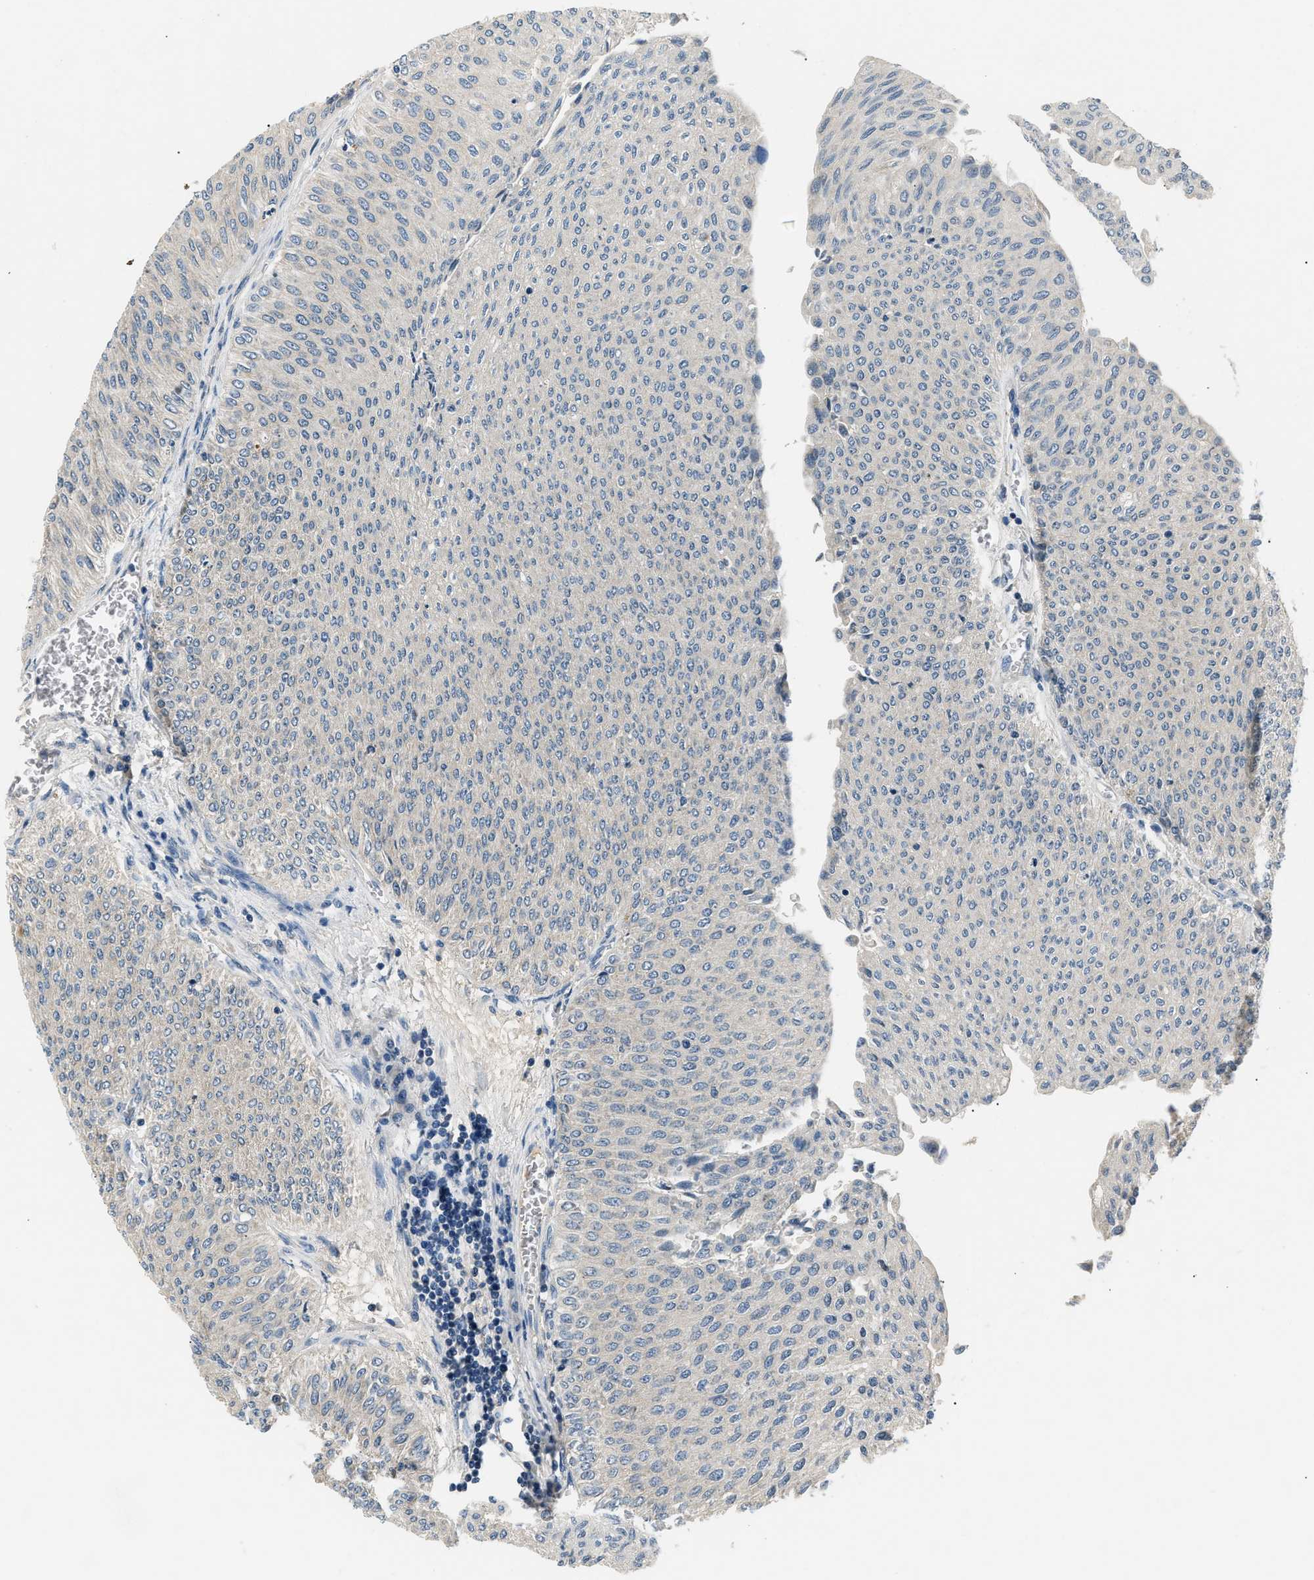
{"staining": {"intensity": "negative", "quantity": "none", "location": "none"}, "tissue": "urothelial cancer", "cell_type": "Tumor cells", "image_type": "cancer", "snomed": [{"axis": "morphology", "description": "Urothelial carcinoma, Low grade"}, {"axis": "topography", "description": "Urinary bladder"}], "caption": "Immunohistochemistry of low-grade urothelial carcinoma reveals no positivity in tumor cells.", "gene": "INHA", "patient": {"sex": "male", "age": 78}}